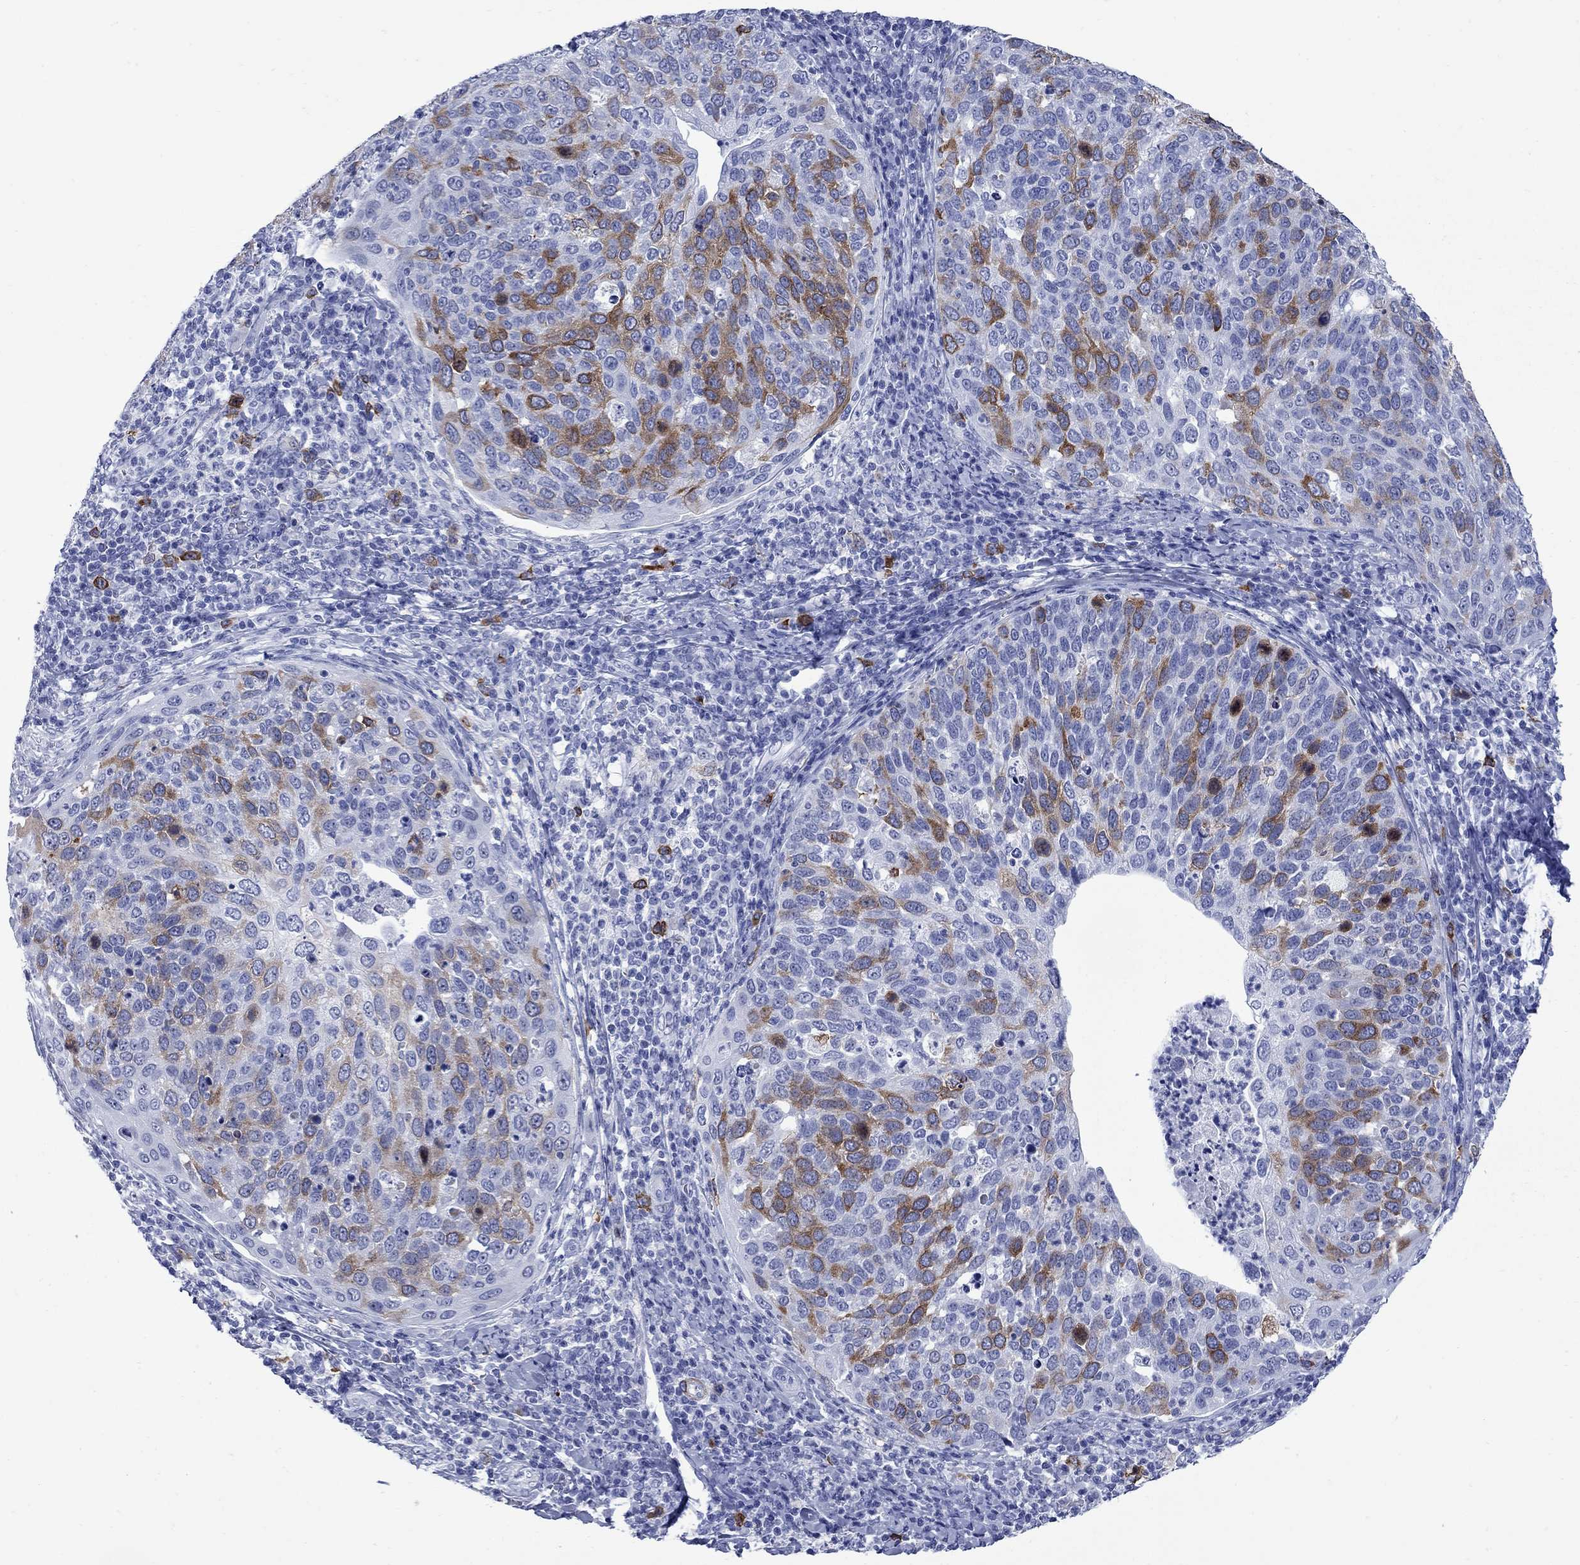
{"staining": {"intensity": "moderate", "quantity": "25%-75%", "location": "cytoplasmic/membranous"}, "tissue": "cervical cancer", "cell_type": "Tumor cells", "image_type": "cancer", "snomed": [{"axis": "morphology", "description": "Squamous cell carcinoma, NOS"}, {"axis": "topography", "description": "Cervix"}], "caption": "Moderate cytoplasmic/membranous expression for a protein is seen in approximately 25%-75% of tumor cells of cervical cancer using immunohistochemistry.", "gene": "TACC3", "patient": {"sex": "female", "age": 54}}